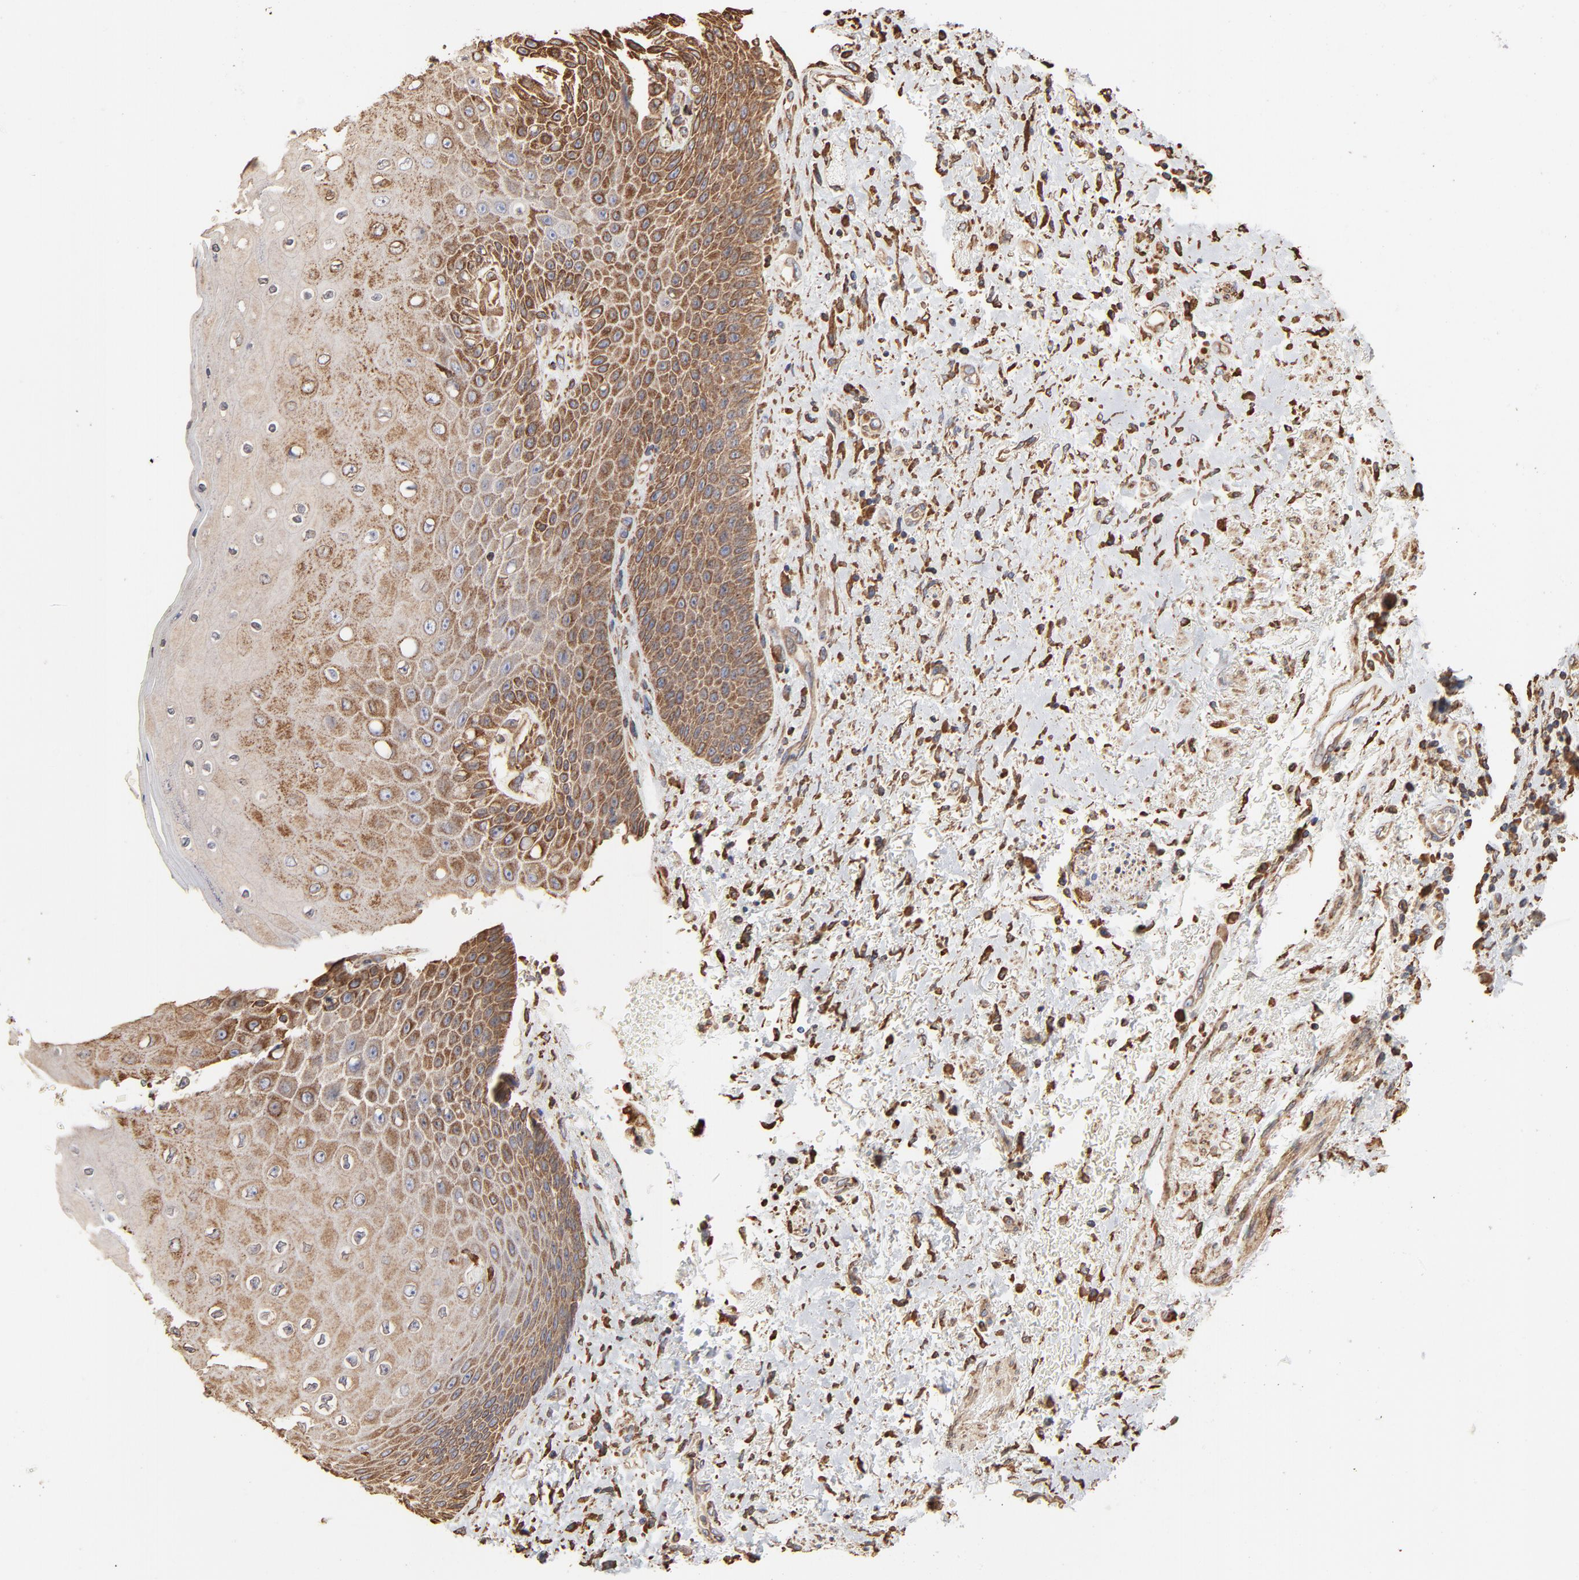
{"staining": {"intensity": "moderate", "quantity": "25%-75%", "location": "cytoplasmic/membranous"}, "tissue": "skin", "cell_type": "Epidermal cells", "image_type": "normal", "snomed": [{"axis": "morphology", "description": "Normal tissue, NOS"}, {"axis": "topography", "description": "Anal"}], "caption": "A brown stain shows moderate cytoplasmic/membranous positivity of a protein in epidermal cells of normal skin.", "gene": "PDIA3", "patient": {"sex": "female", "age": 46}}